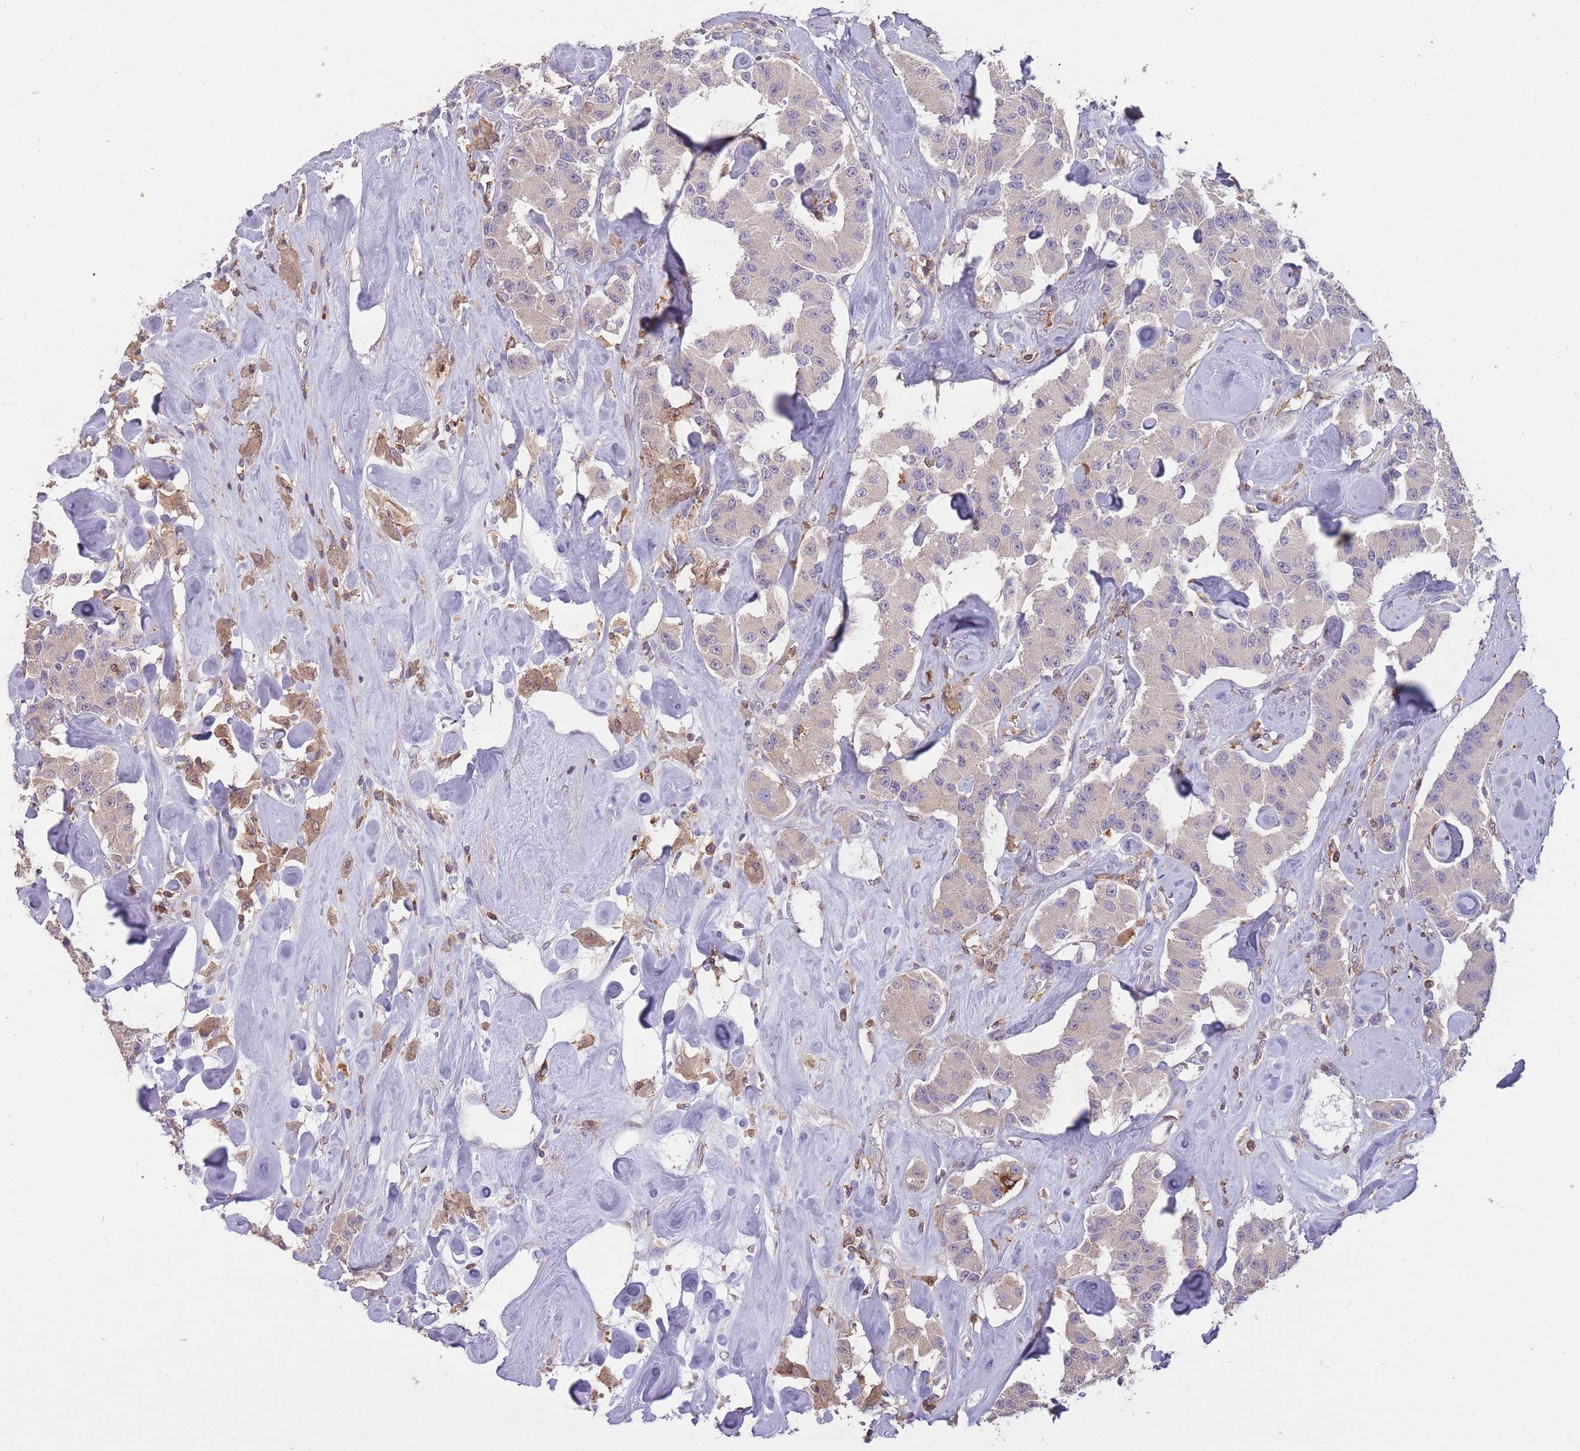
{"staining": {"intensity": "negative", "quantity": "none", "location": "none"}, "tissue": "carcinoid", "cell_type": "Tumor cells", "image_type": "cancer", "snomed": [{"axis": "morphology", "description": "Carcinoid, malignant, NOS"}, {"axis": "topography", "description": "Pancreas"}], "caption": "Carcinoid (malignant) stained for a protein using immunohistochemistry (IHC) demonstrates no positivity tumor cells.", "gene": "GMIP", "patient": {"sex": "male", "age": 41}}